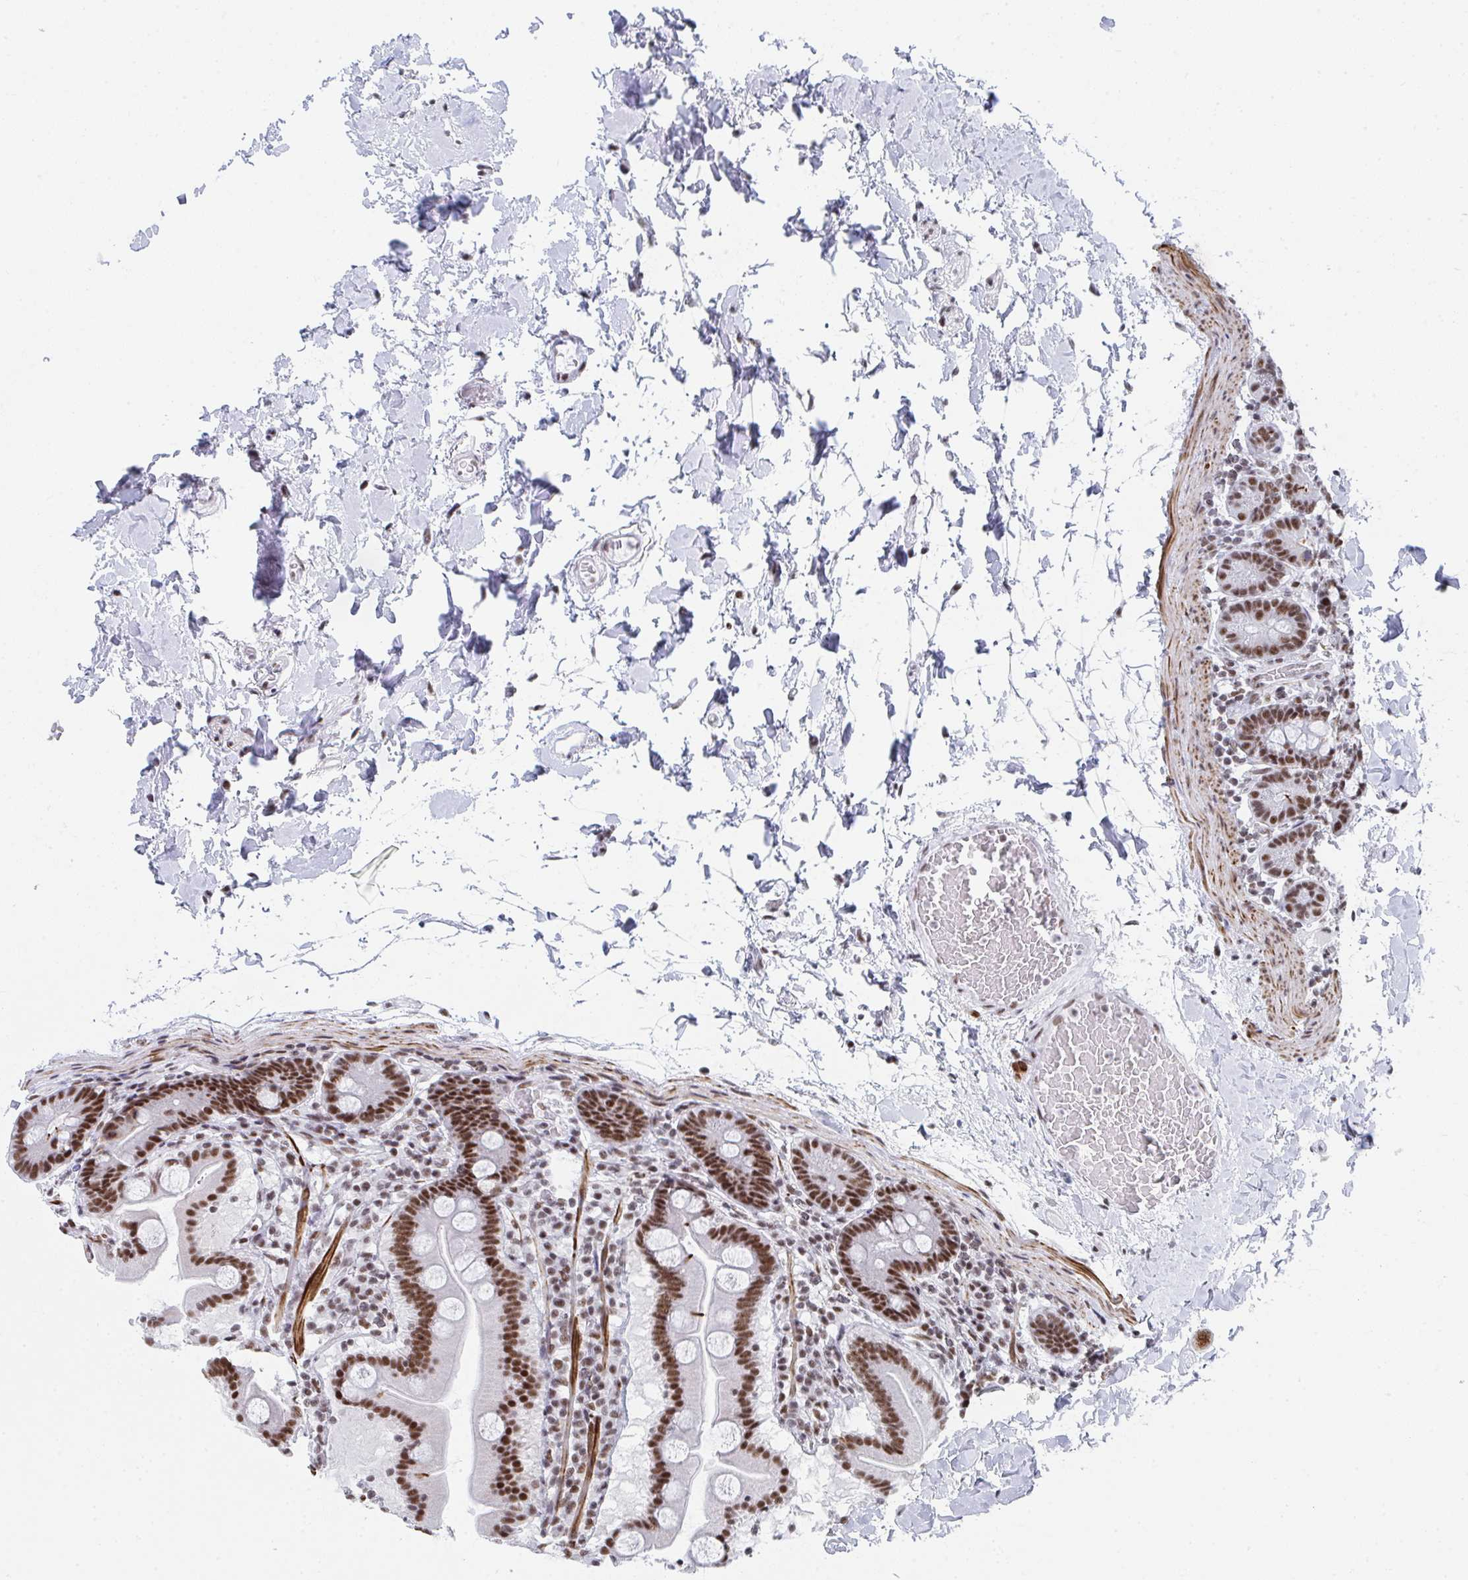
{"staining": {"intensity": "strong", "quantity": ">75%", "location": "nuclear"}, "tissue": "duodenum", "cell_type": "Glandular cells", "image_type": "normal", "snomed": [{"axis": "morphology", "description": "Normal tissue, NOS"}, {"axis": "topography", "description": "Duodenum"}], "caption": "Protein analysis of unremarkable duodenum demonstrates strong nuclear staining in about >75% of glandular cells.", "gene": "SNRNP70", "patient": {"sex": "male", "age": 55}}